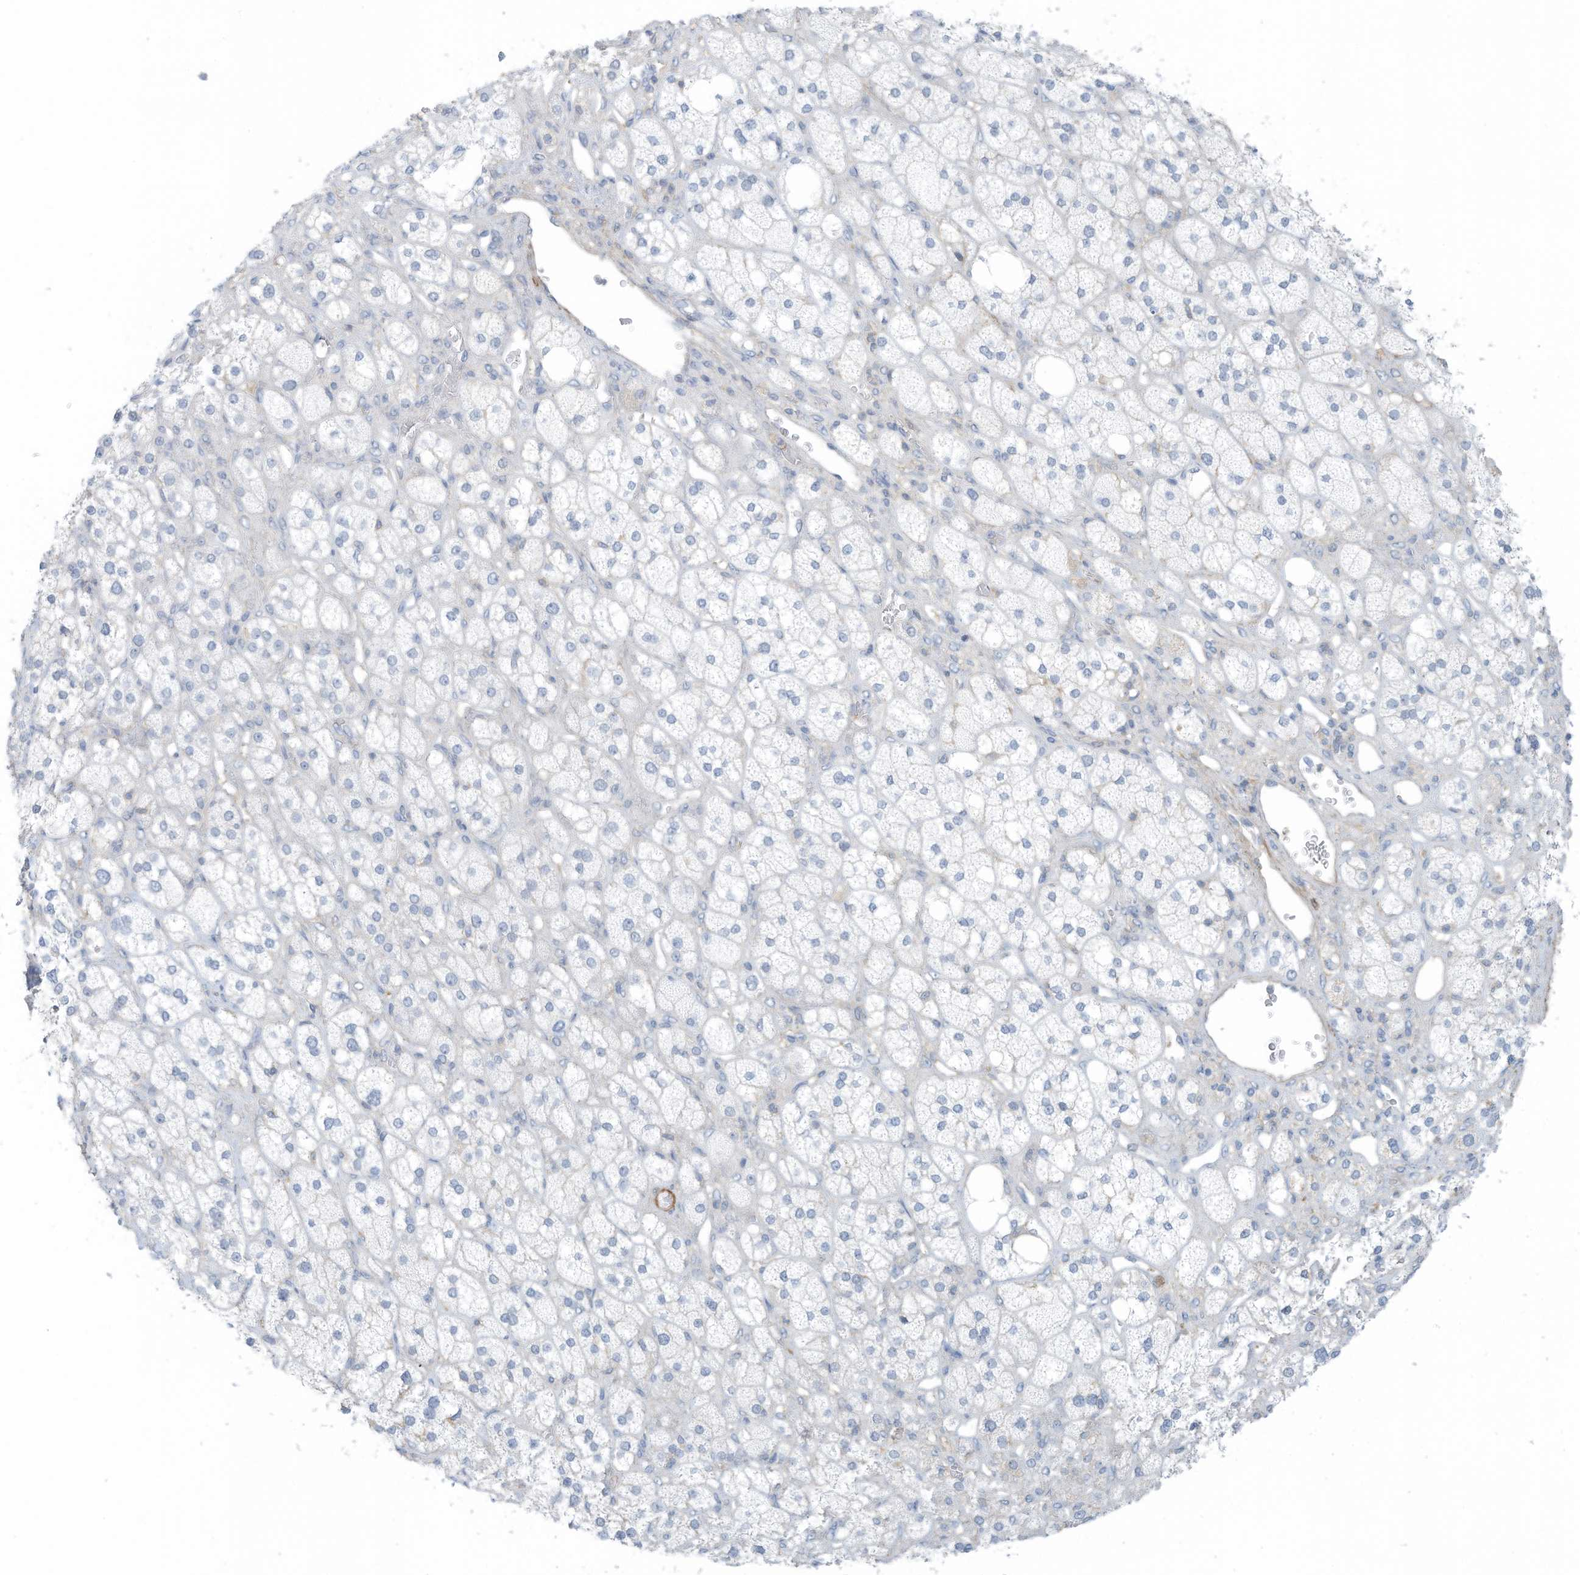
{"staining": {"intensity": "negative", "quantity": "none", "location": "none"}, "tissue": "adrenal gland", "cell_type": "Glandular cells", "image_type": "normal", "snomed": [{"axis": "morphology", "description": "Normal tissue, NOS"}, {"axis": "topography", "description": "Adrenal gland"}], "caption": "Immunohistochemistry (IHC) image of benign human adrenal gland stained for a protein (brown), which shows no staining in glandular cells.", "gene": "ZNF846", "patient": {"sex": "male", "age": 61}}